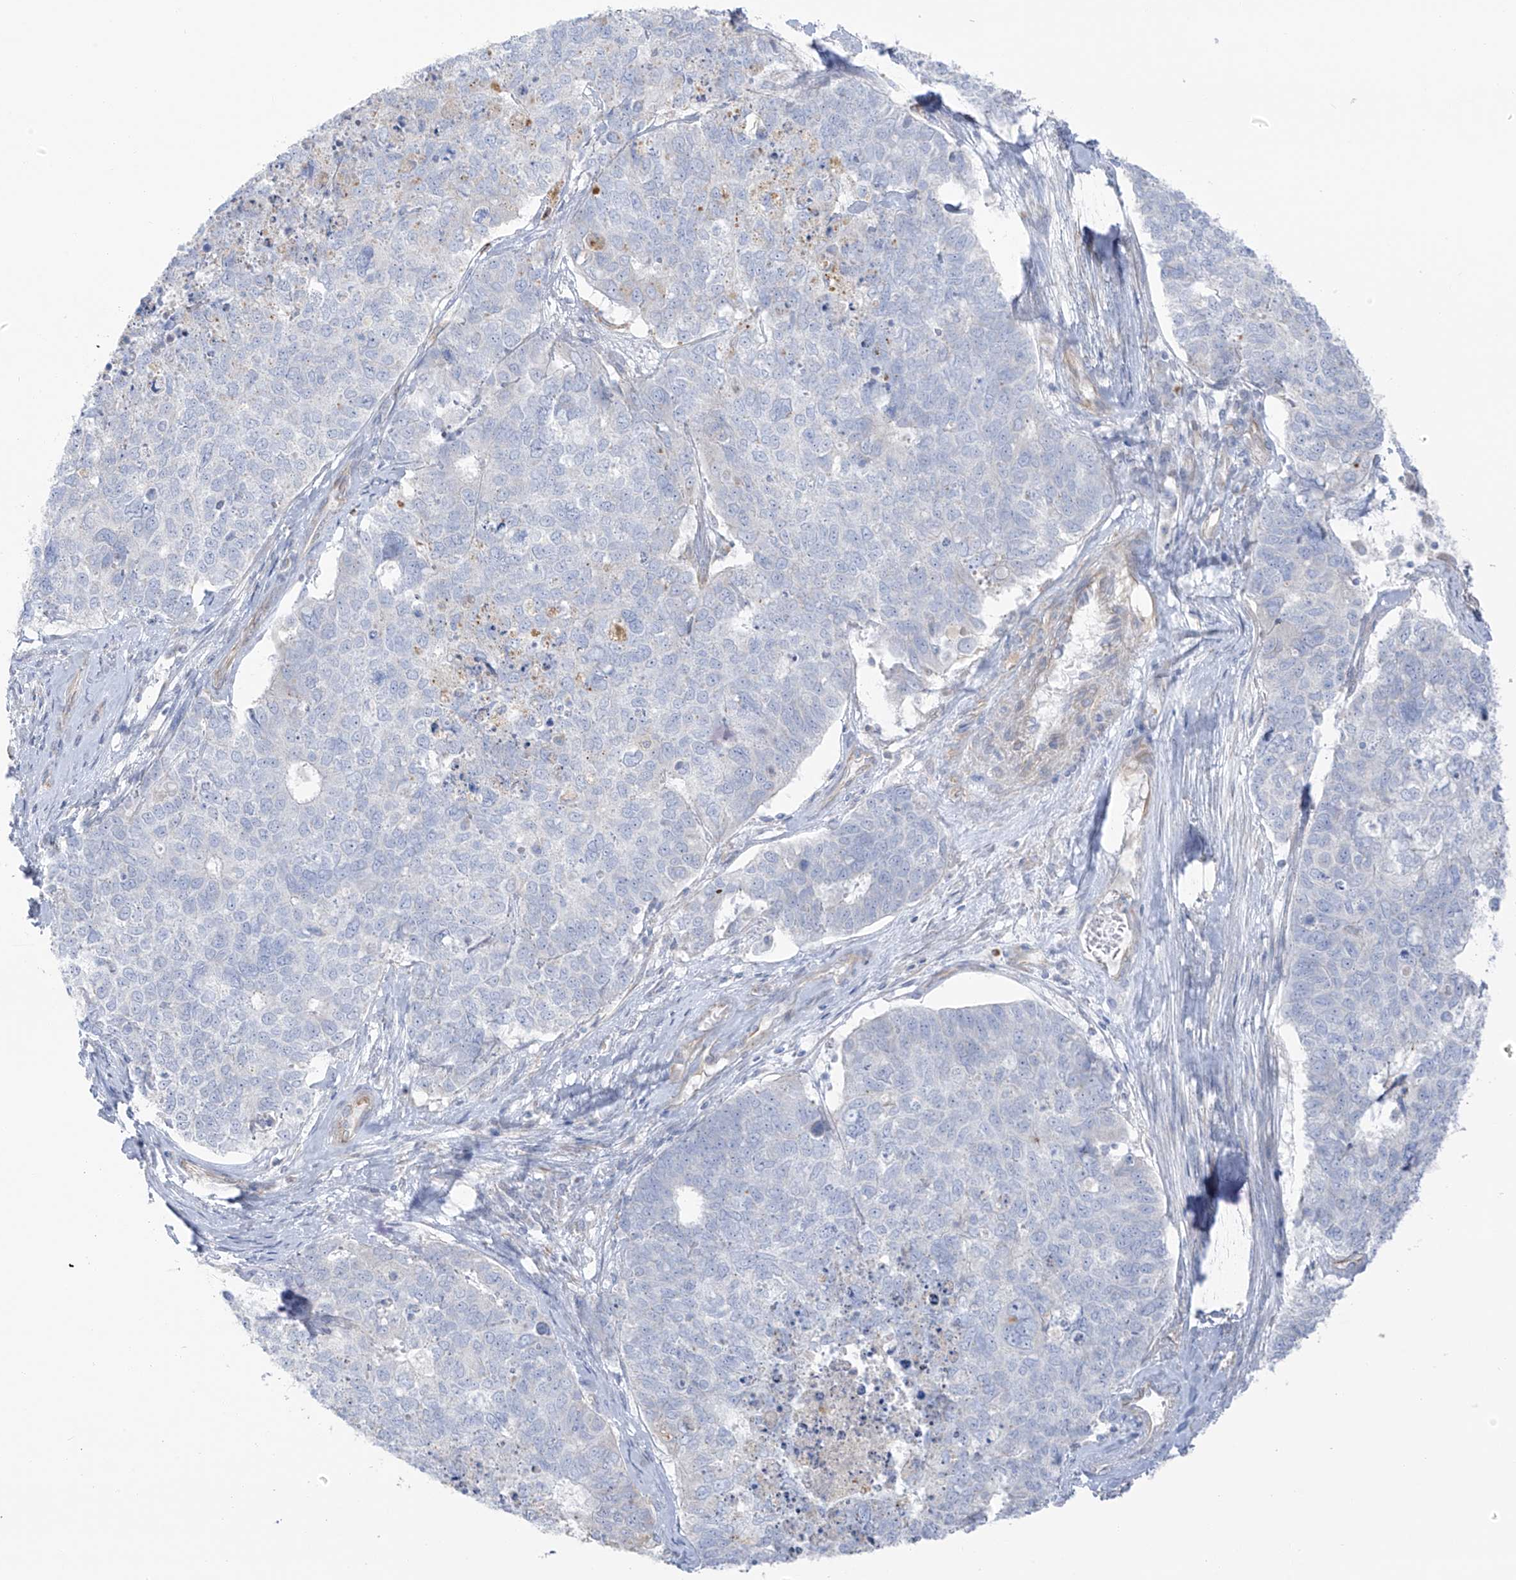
{"staining": {"intensity": "negative", "quantity": "none", "location": "none"}, "tissue": "cervical cancer", "cell_type": "Tumor cells", "image_type": "cancer", "snomed": [{"axis": "morphology", "description": "Squamous cell carcinoma, NOS"}, {"axis": "topography", "description": "Cervix"}], "caption": "The image displays no significant staining in tumor cells of cervical squamous cell carcinoma.", "gene": "TAL2", "patient": {"sex": "female", "age": 63}}